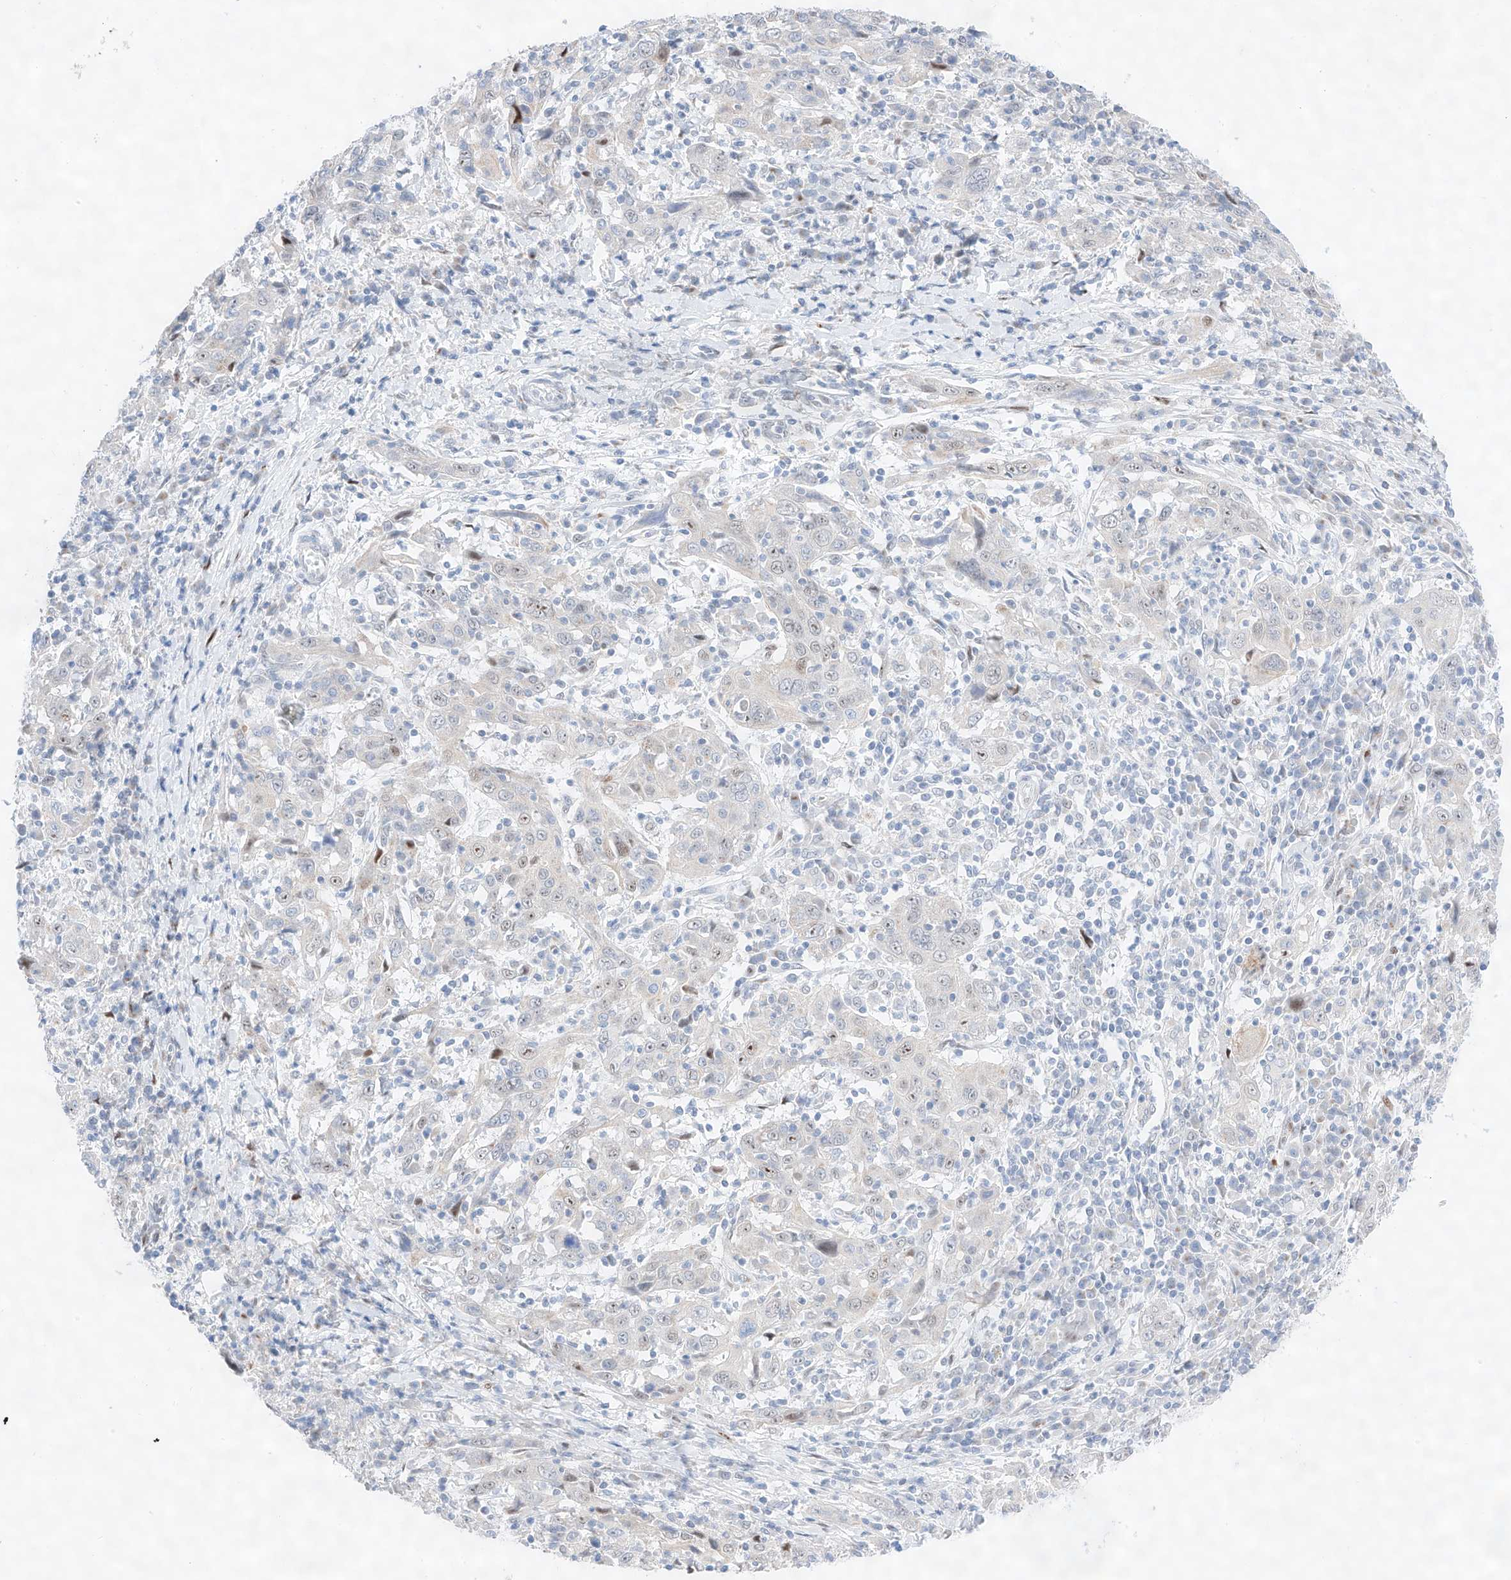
{"staining": {"intensity": "weak", "quantity": "<25%", "location": "nuclear"}, "tissue": "cervical cancer", "cell_type": "Tumor cells", "image_type": "cancer", "snomed": [{"axis": "morphology", "description": "Squamous cell carcinoma, NOS"}, {"axis": "topography", "description": "Cervix"}], "caption": "Tumor cells are negative for brown protein staining in cervical cancer (squamous cell carcinoma). (DAB (3,3'-diaminobenzidine) immunohistochemistry, high magnification).", "gene": "NT5C3B", "patient": {"sex": "female", "age": 46}}